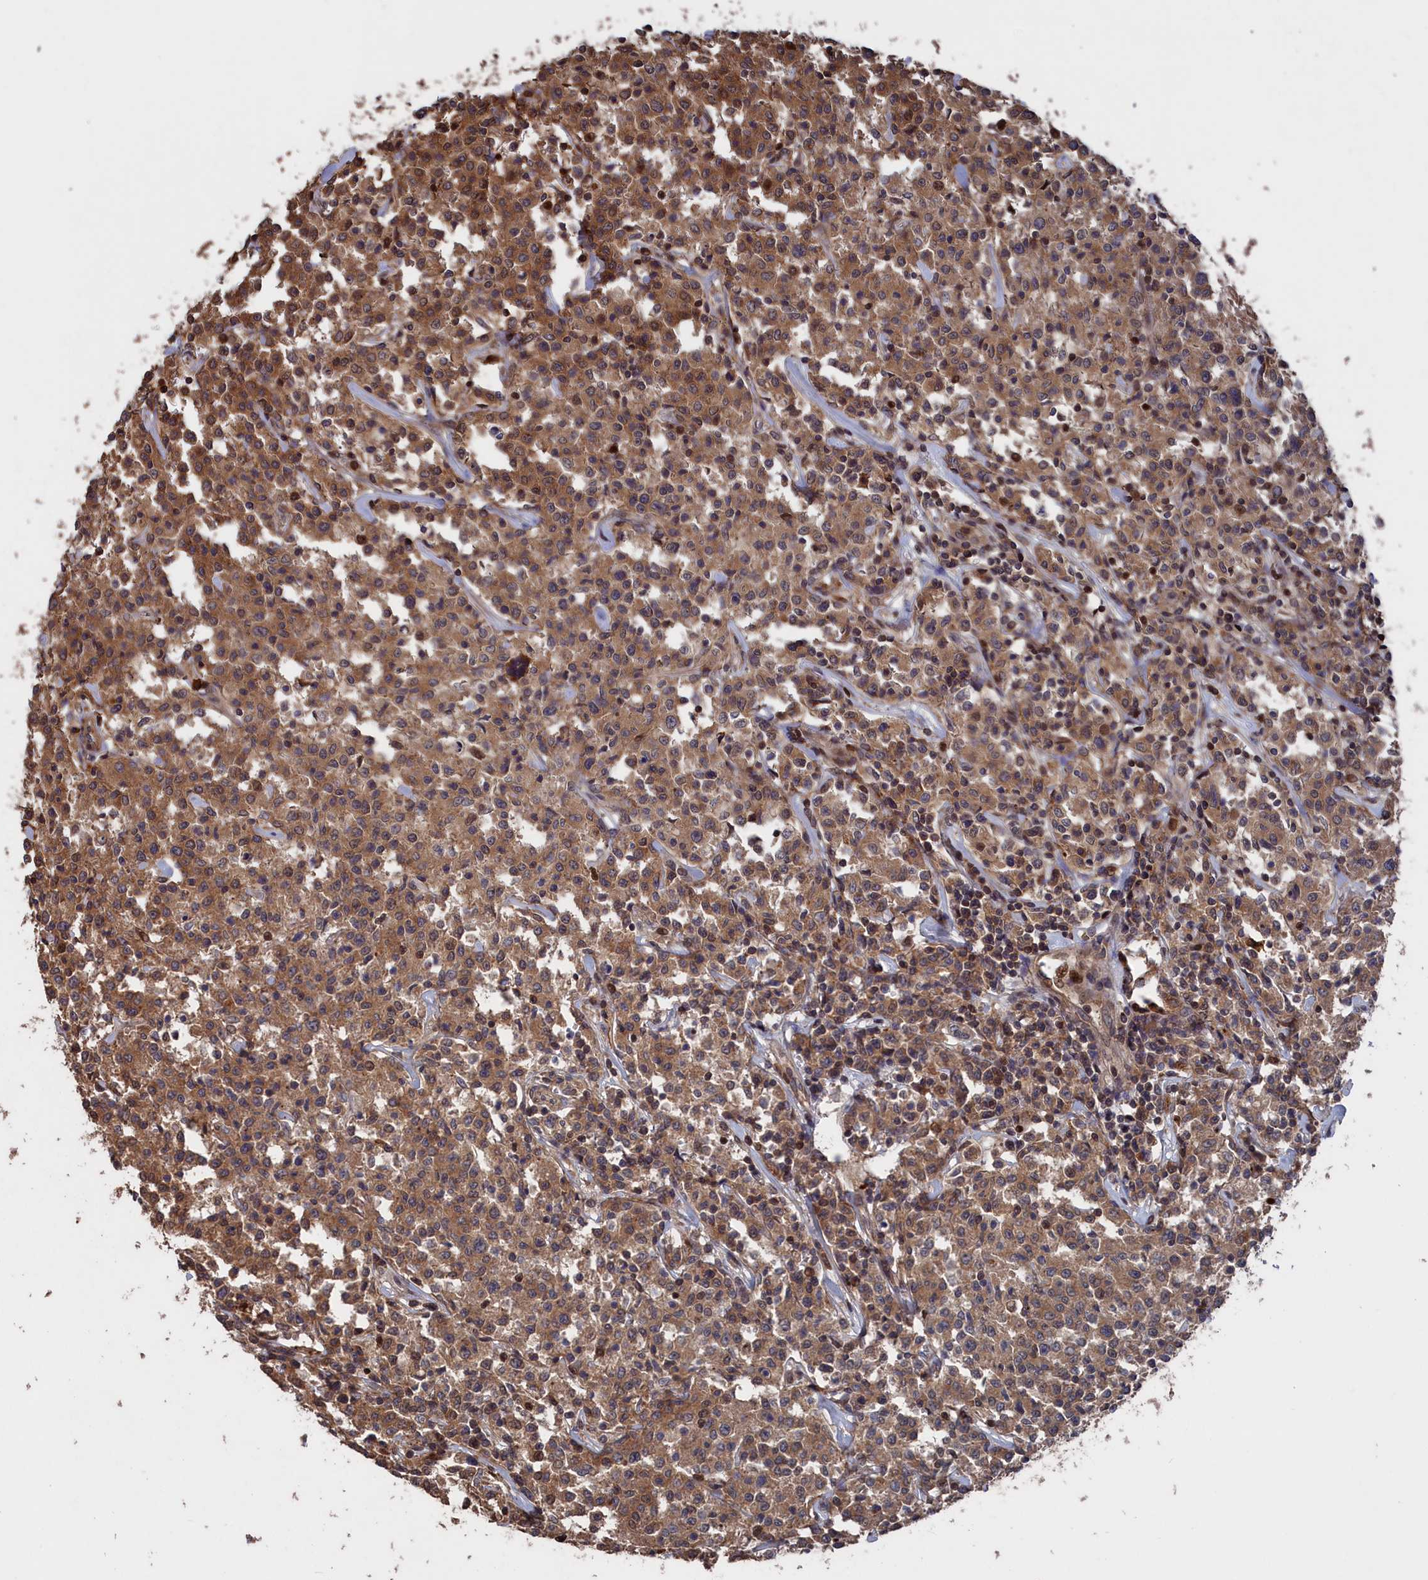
{"staining": {"intensity": "moderate", "quantity": ">75%", "location": "cytoplasmic/membranous"}, "tissue": "lymphoma", "cell_type": "Tumor cells", "image_type": "cancer", "snomed": [{"axis": "morphology", "description": "Malignant lymphoma, non-Hodgkin's type, Low grade"}, {"axis": "topography", "description": "Small intestine"}], "caption": "About >75% of tumor cells in lymphoma demonstrate moderate cytoplasmic/membranous protein expression as visualized by brown immunohistochemical staining.", "gene": "PLA2G15", "patient": {"sex": "female", "age": 59}}